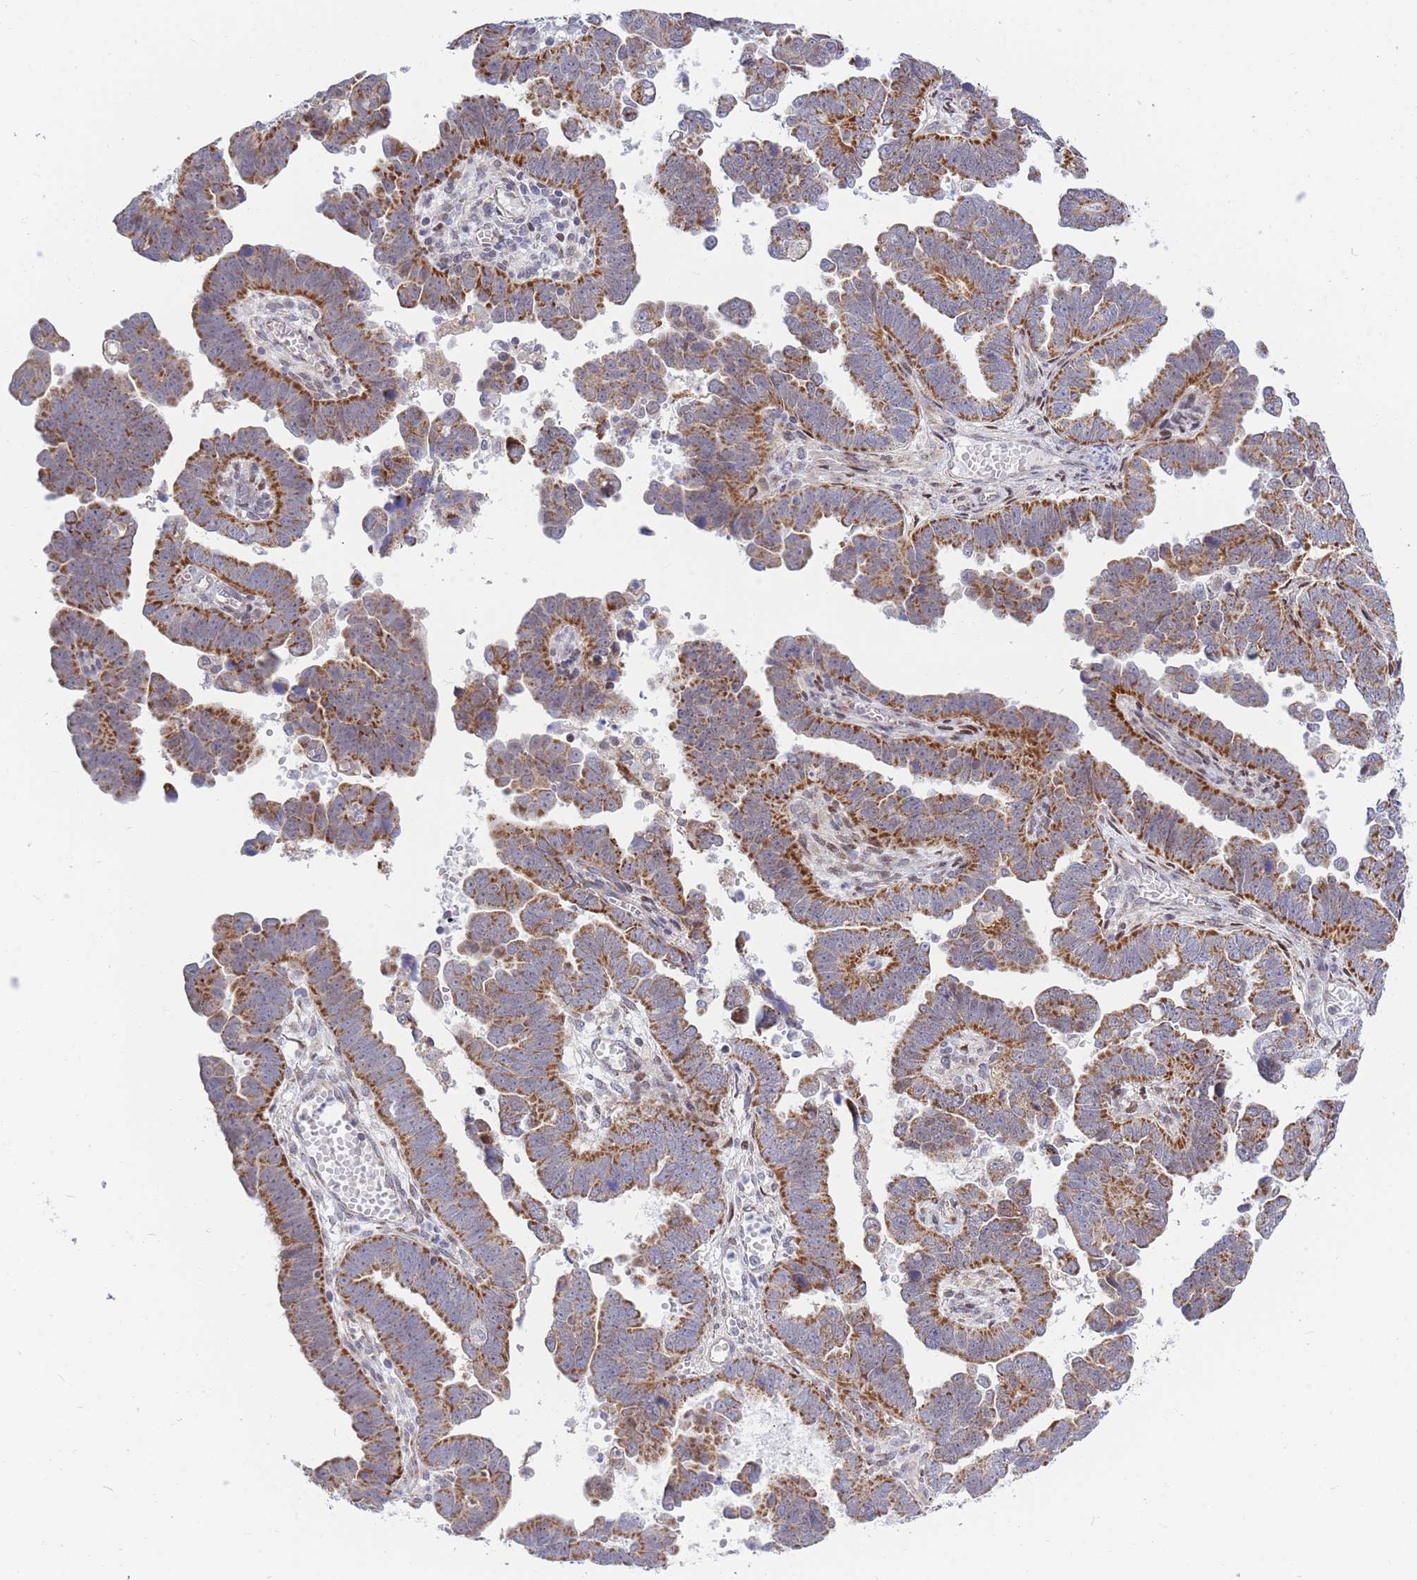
{"staining": {"intensity": "strong", "quantity": ">75%", "location": "cytoplasmic/membranous"}, "tissue": "endometrial cancer", "cell_type": "Tumor cells", "image_type": "cancer", "snomed": [{"axis": "morphology", "description": "Adenocarcinoma, NOS"}, {"axis": "topography", "description": "Endometrium"}], "caption": "Tumor cells show strong cytoplasmic/membranous positivity in approximately >75% of cells in adenocarcinoma (endometrial).", "gene": "MOB4", "patient": {"sex": "female", "age": 75}}